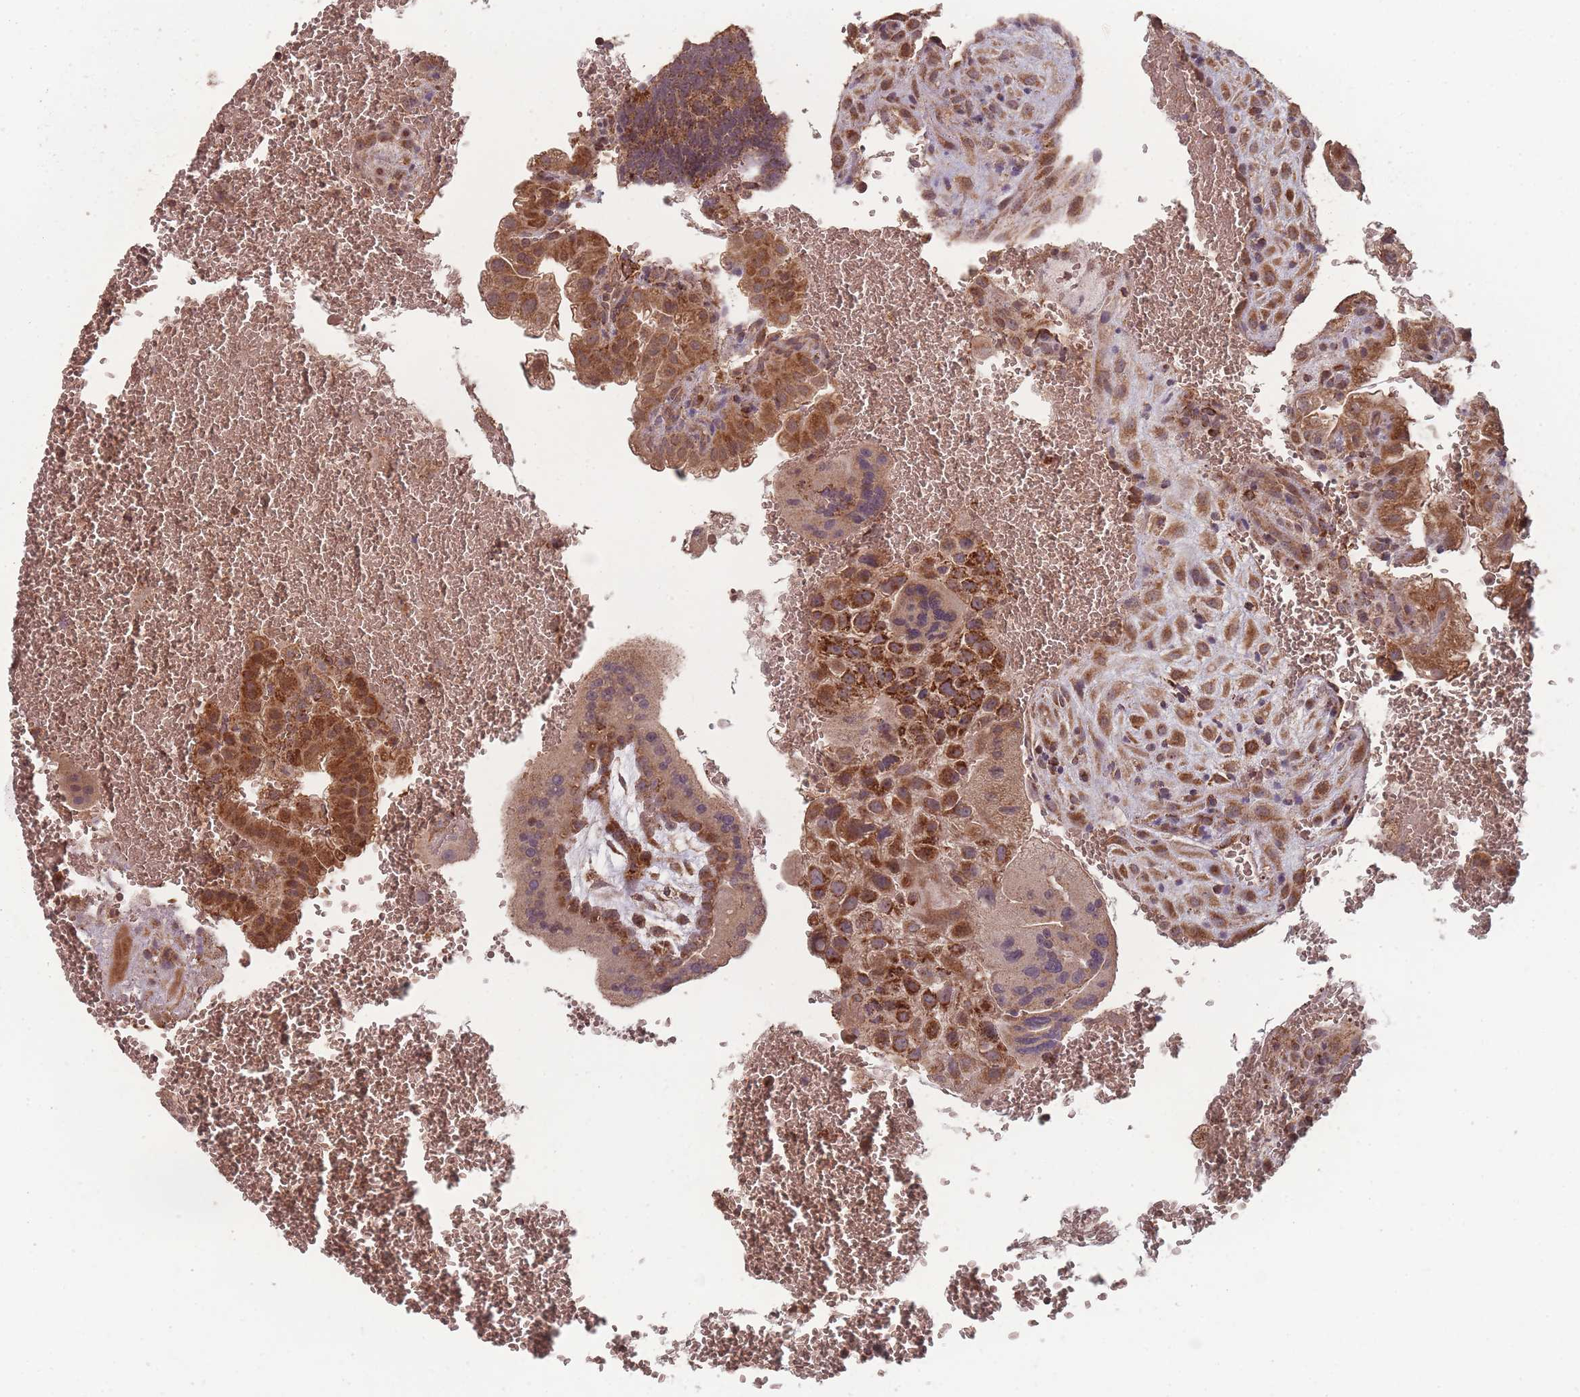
{"staining": {"intensity": "moderate", "quantity": ">75%", "location": "cytoplasmic/membranous,nuclear"}, "tissue": "placenta", "cell_type": "Trophoblastic cells", "image_type": "normal", "snomed": [{"axis": "morphology", "description": "Normal tissue, NOS"}, {"axis": "topography", "description": "Placenta"}], "caption": "This is an image of immunohistochemistry (IHC) staining of unremarkable placenta, which shows moderate staining in the cytoplasmic/membranous,nuclear of trophoblastic cells.", "gene": "LYRM7", "patient": {"sex": "female", "age": 35}}